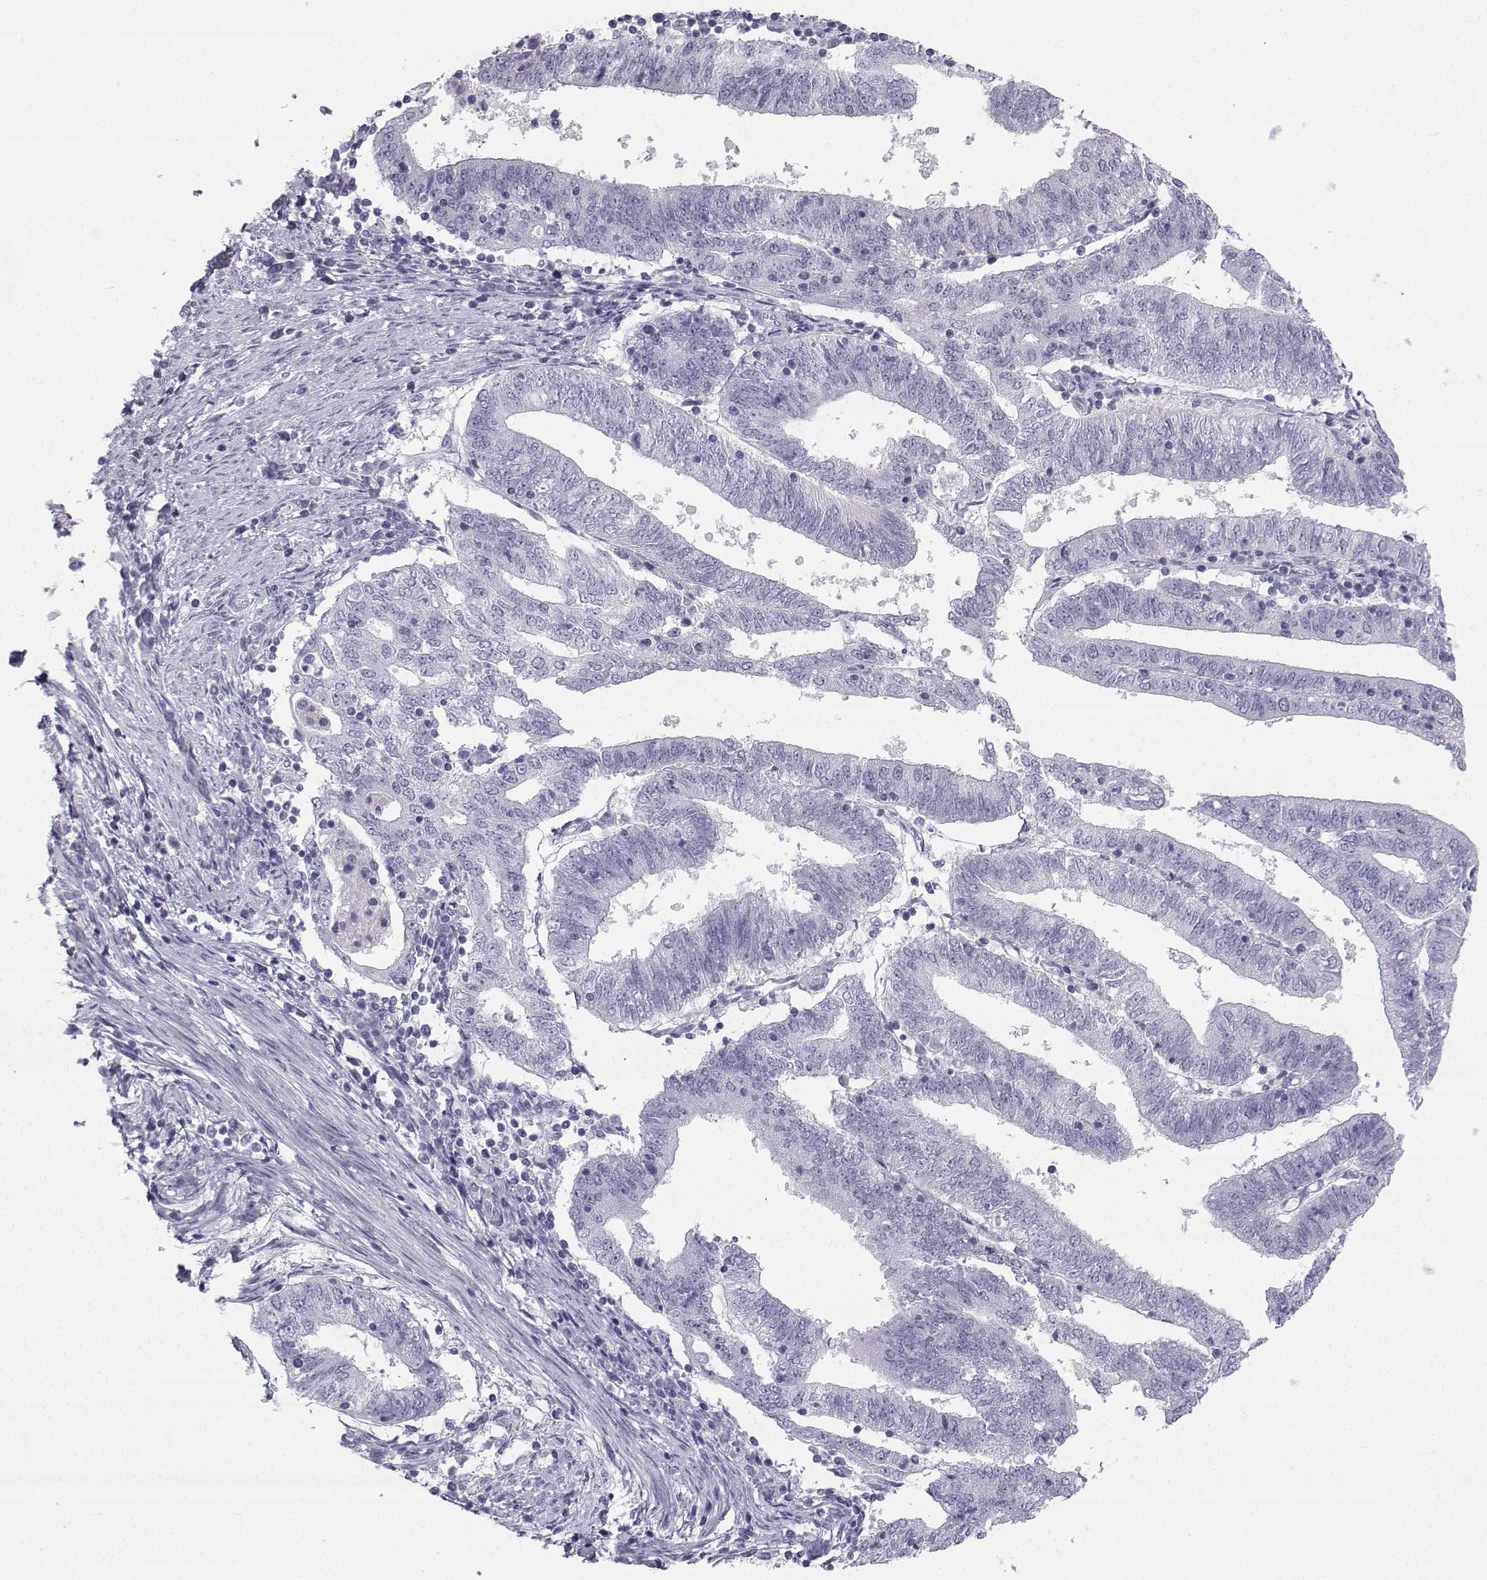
{"staining": {"intensity": "negative", "quantity": "none", "location": "none"}, "tissue": "endometrial cancer", "cell_type": "Tumor cells", "image_type": "cancer", "snomed": [{"axis": "morphology", "description": "Adenocarcinoma, NOS"}, {"axis": "topography", "description": "Endometrium"}], "caption": "Immunohistochemical staining of endometrial adenocarcinoma exhibits no significant staining in tumor cells.", "gene": "SYCE1", "patient": {"sex": "female", "age": 82}}